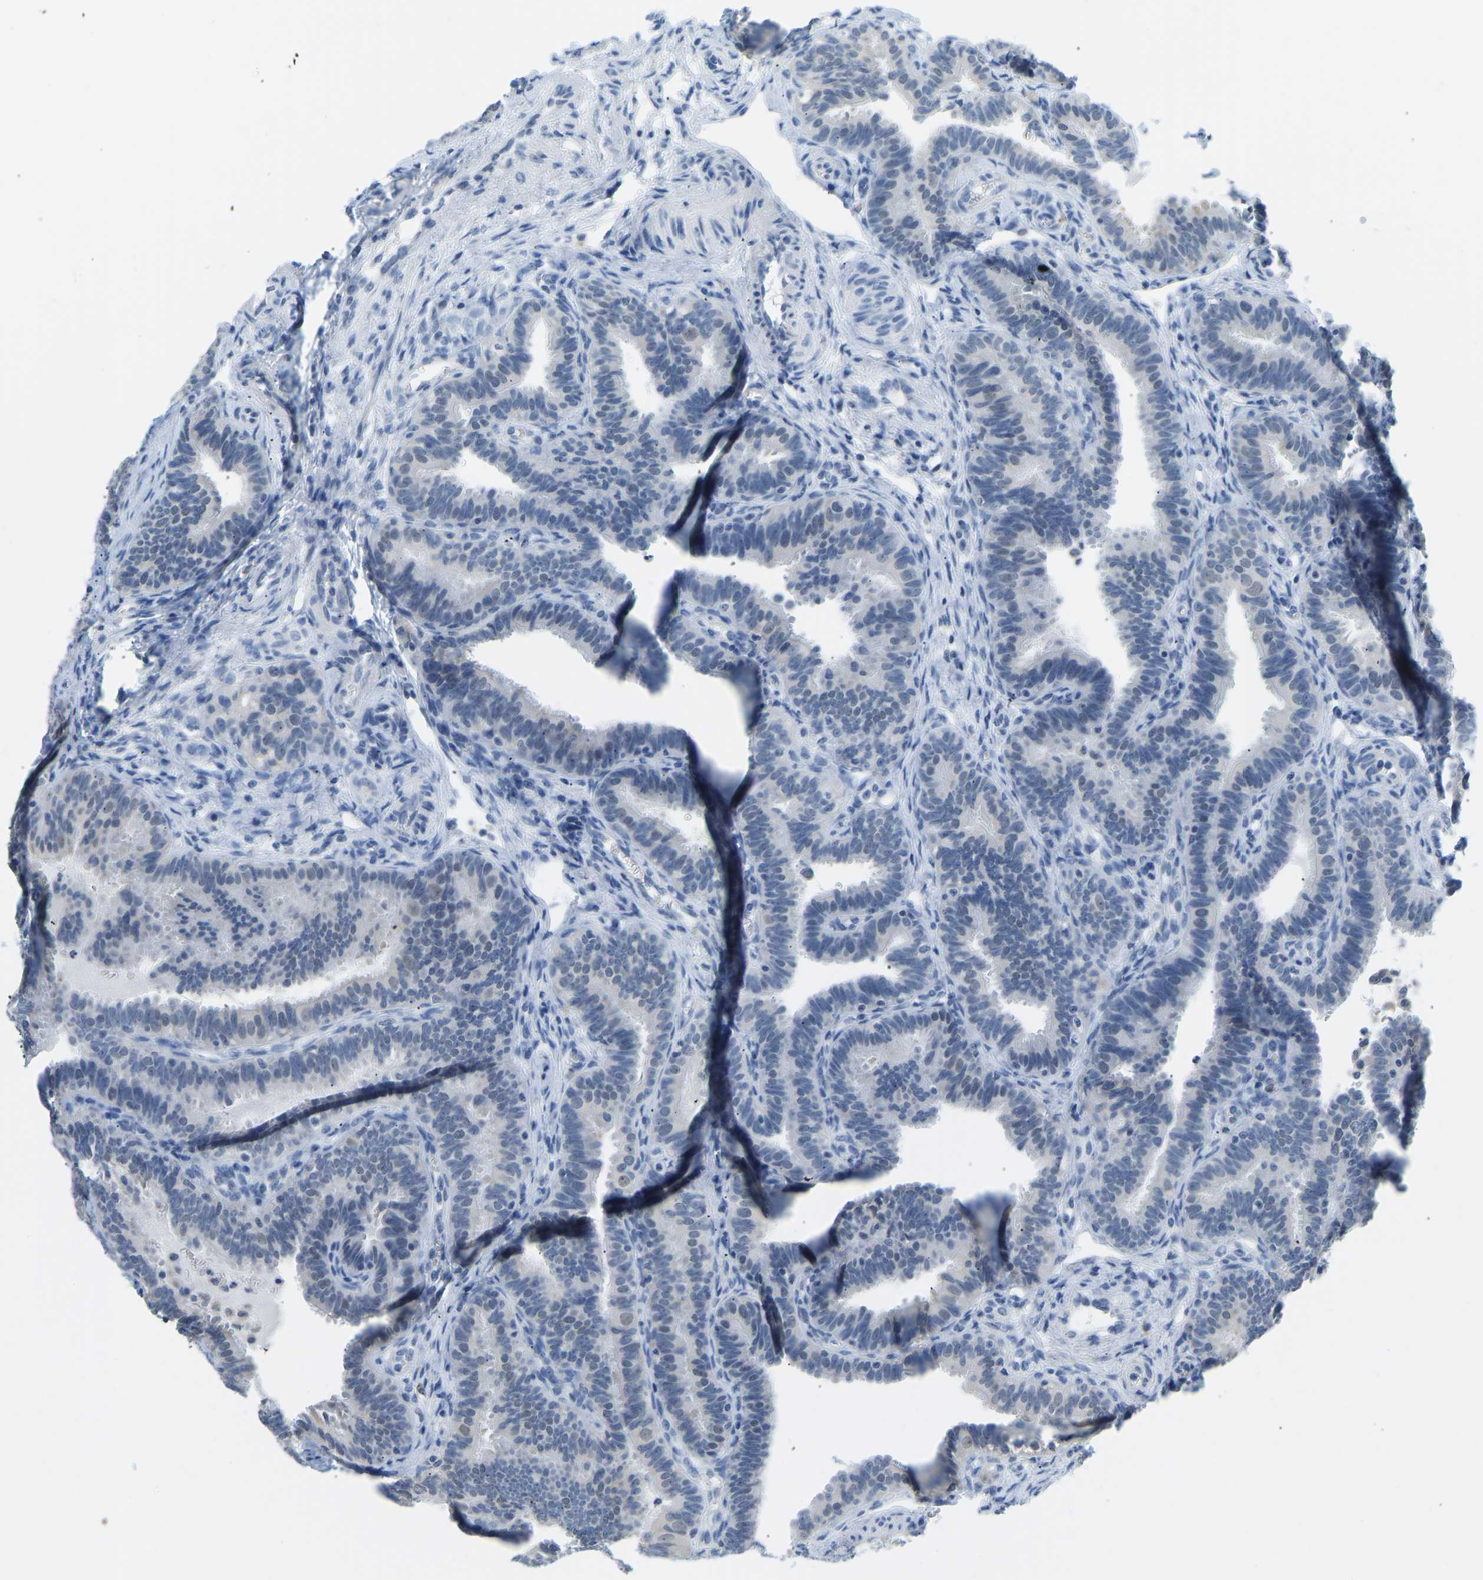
{"staining": {"intensity": "negative", "quantity": "none", "location": "none"}, "tissue": "fallopian tube", "cell_type": "Glandular cells", "image_type": "normal", "snomed": [{"axis": "morphology", "description": "Normal tissue, NOS"}, {"axis": "topography", "description": "Fallopian tube"}, {"axis": "topography", "description": "Placenta"}], "caption": "The micrograph demonstrates no staining of glandular cells in normal fallopian tube. Nuclei are stained in blue.", "gene": "VRK1", "patient": {"sex": "female", "age": 34}}